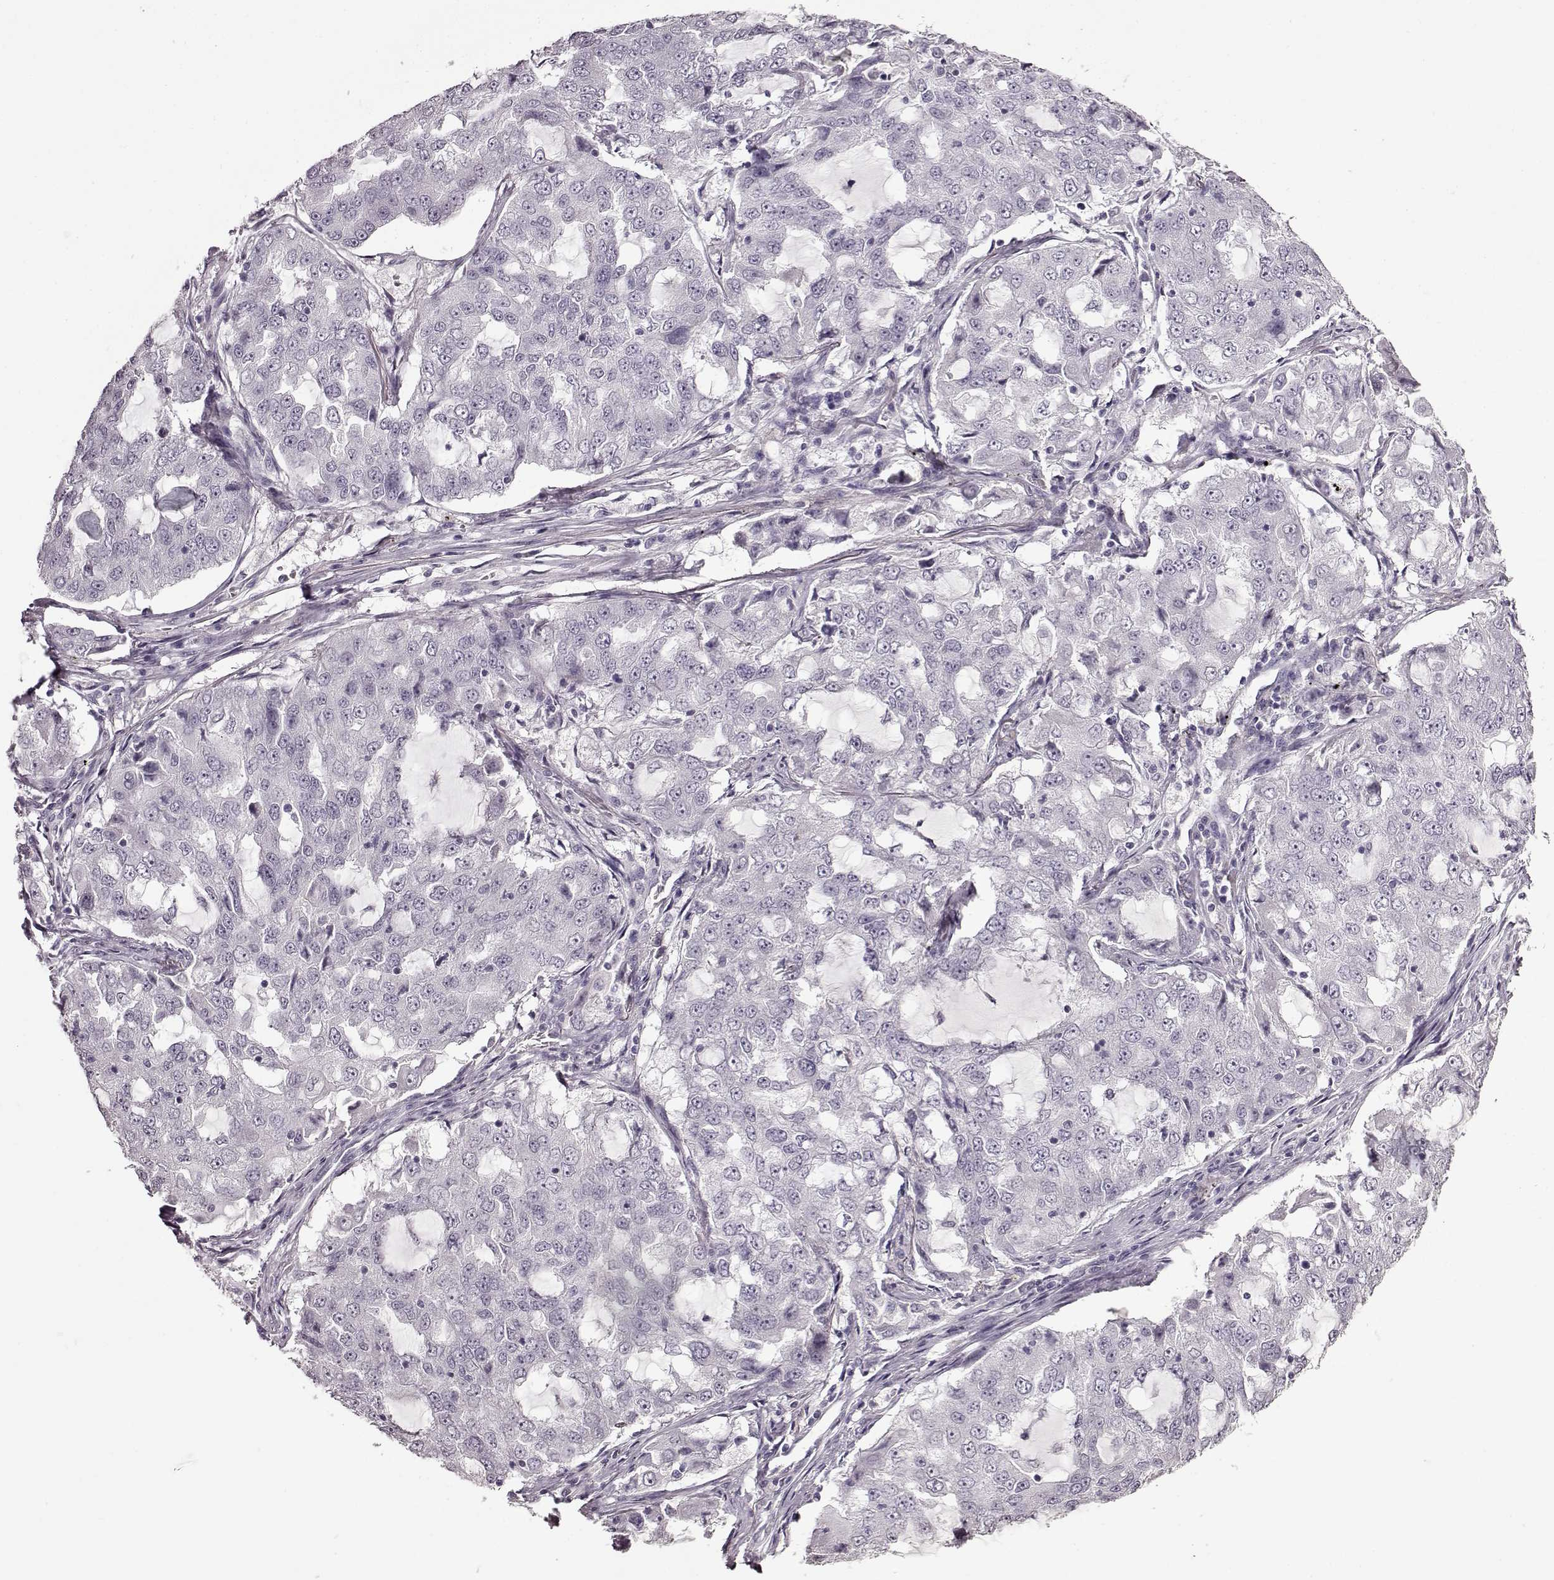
{"staining": {"intensity": "negative", "quantity": "none", "location": "none"}, "tissue": "lung cancer", "cell_type": "Tumor cells", "image_type": "cancer", "snomed": [{"axis": "morphology", "description": "Adenocarcinoma, NOS"}, {"axis": "topography", "description": "Lung"}], "caption": "A photomicrograph of adenocarcinoma (lung) stained for a protein shows no brown staining in tumor cells.", "gene": "FSHB", "patient": {"sex": "female", "age": 61}}